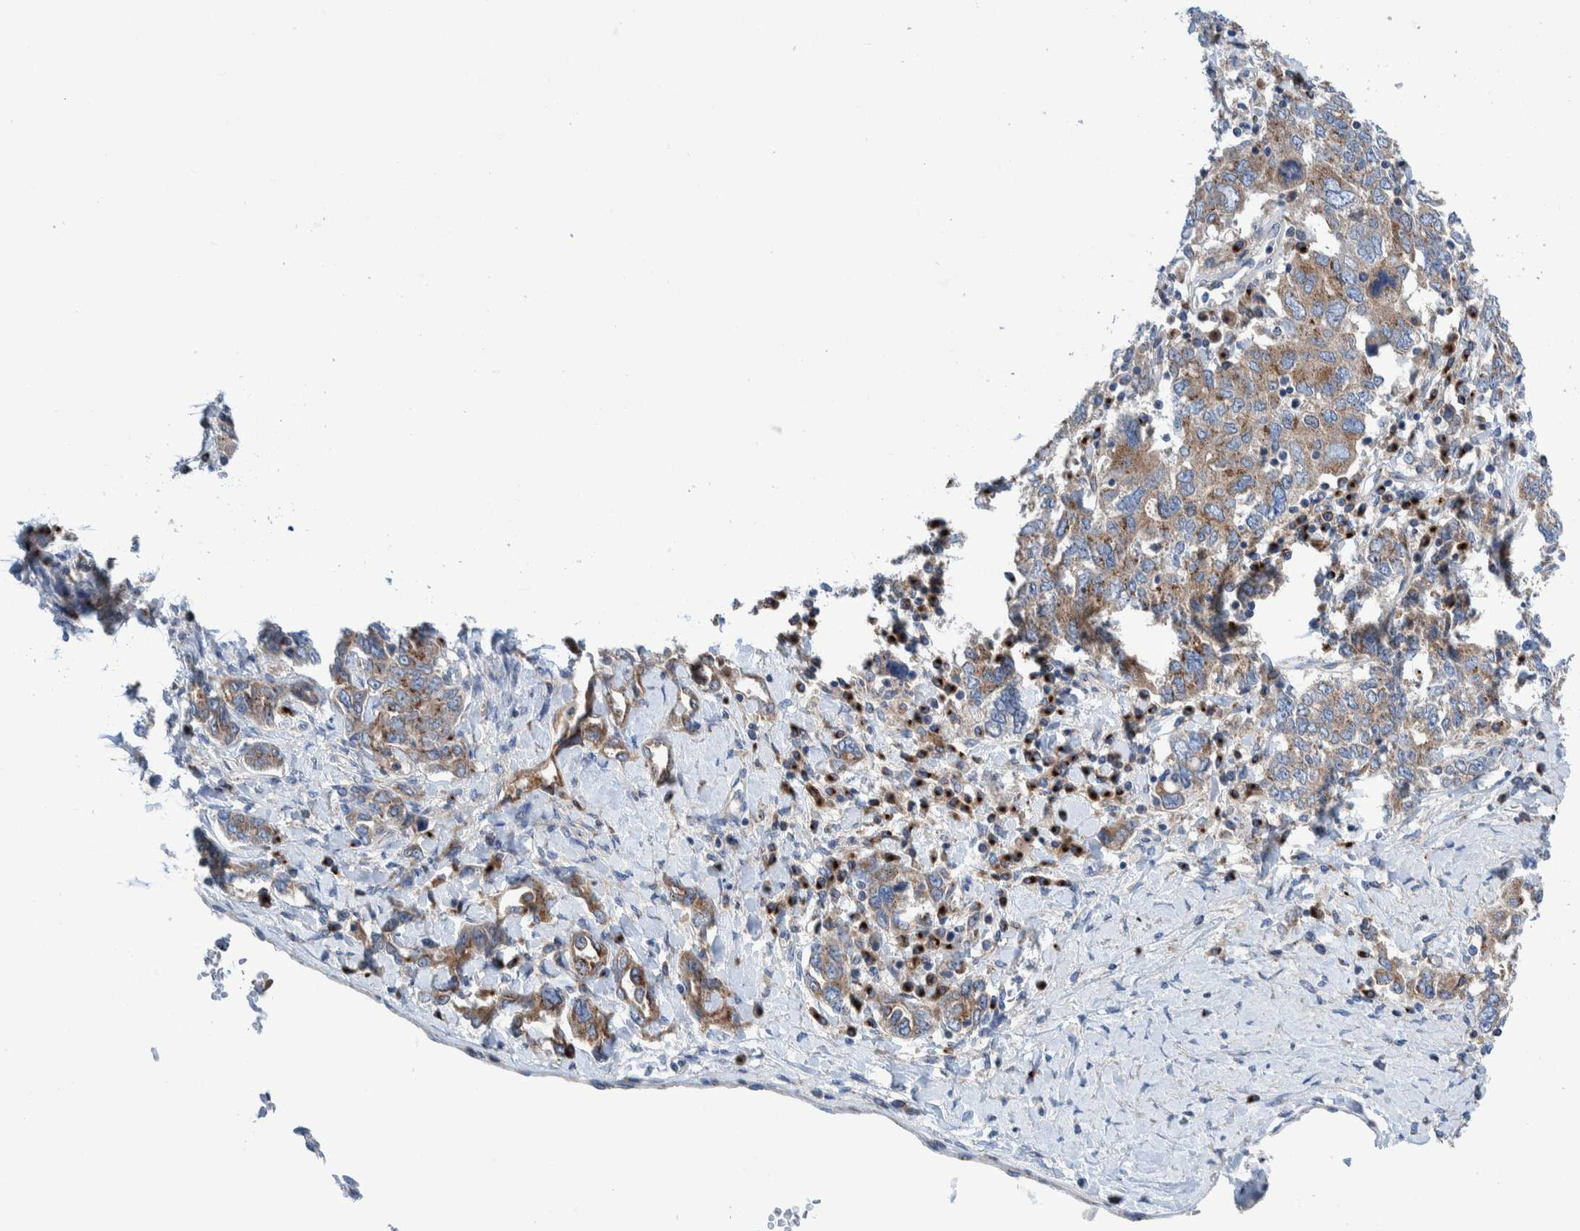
{"staining": {"intensity": "weak", "quantity": ">75%", "location": "cytoplasmic/membranous"}, "tissue": "ovarian cancer", "cell_type": "Tumor cells", "image_type": "cancer", "snomed": [{"axis": "morphology", "description": "Carcinoma, endometroid"}, {"axis": "topography", "description": "Ovary"}], "caption": "DAB (3,3'-diaminobenzidine) immunohistochemical staining of ovarian endometroid carcinoma reveals weak cytoplasmic/membranous protein staining in about >75% of tumor cells.", "gene": "TRIM58", "patient": {"sex": "female", "age": 62}}